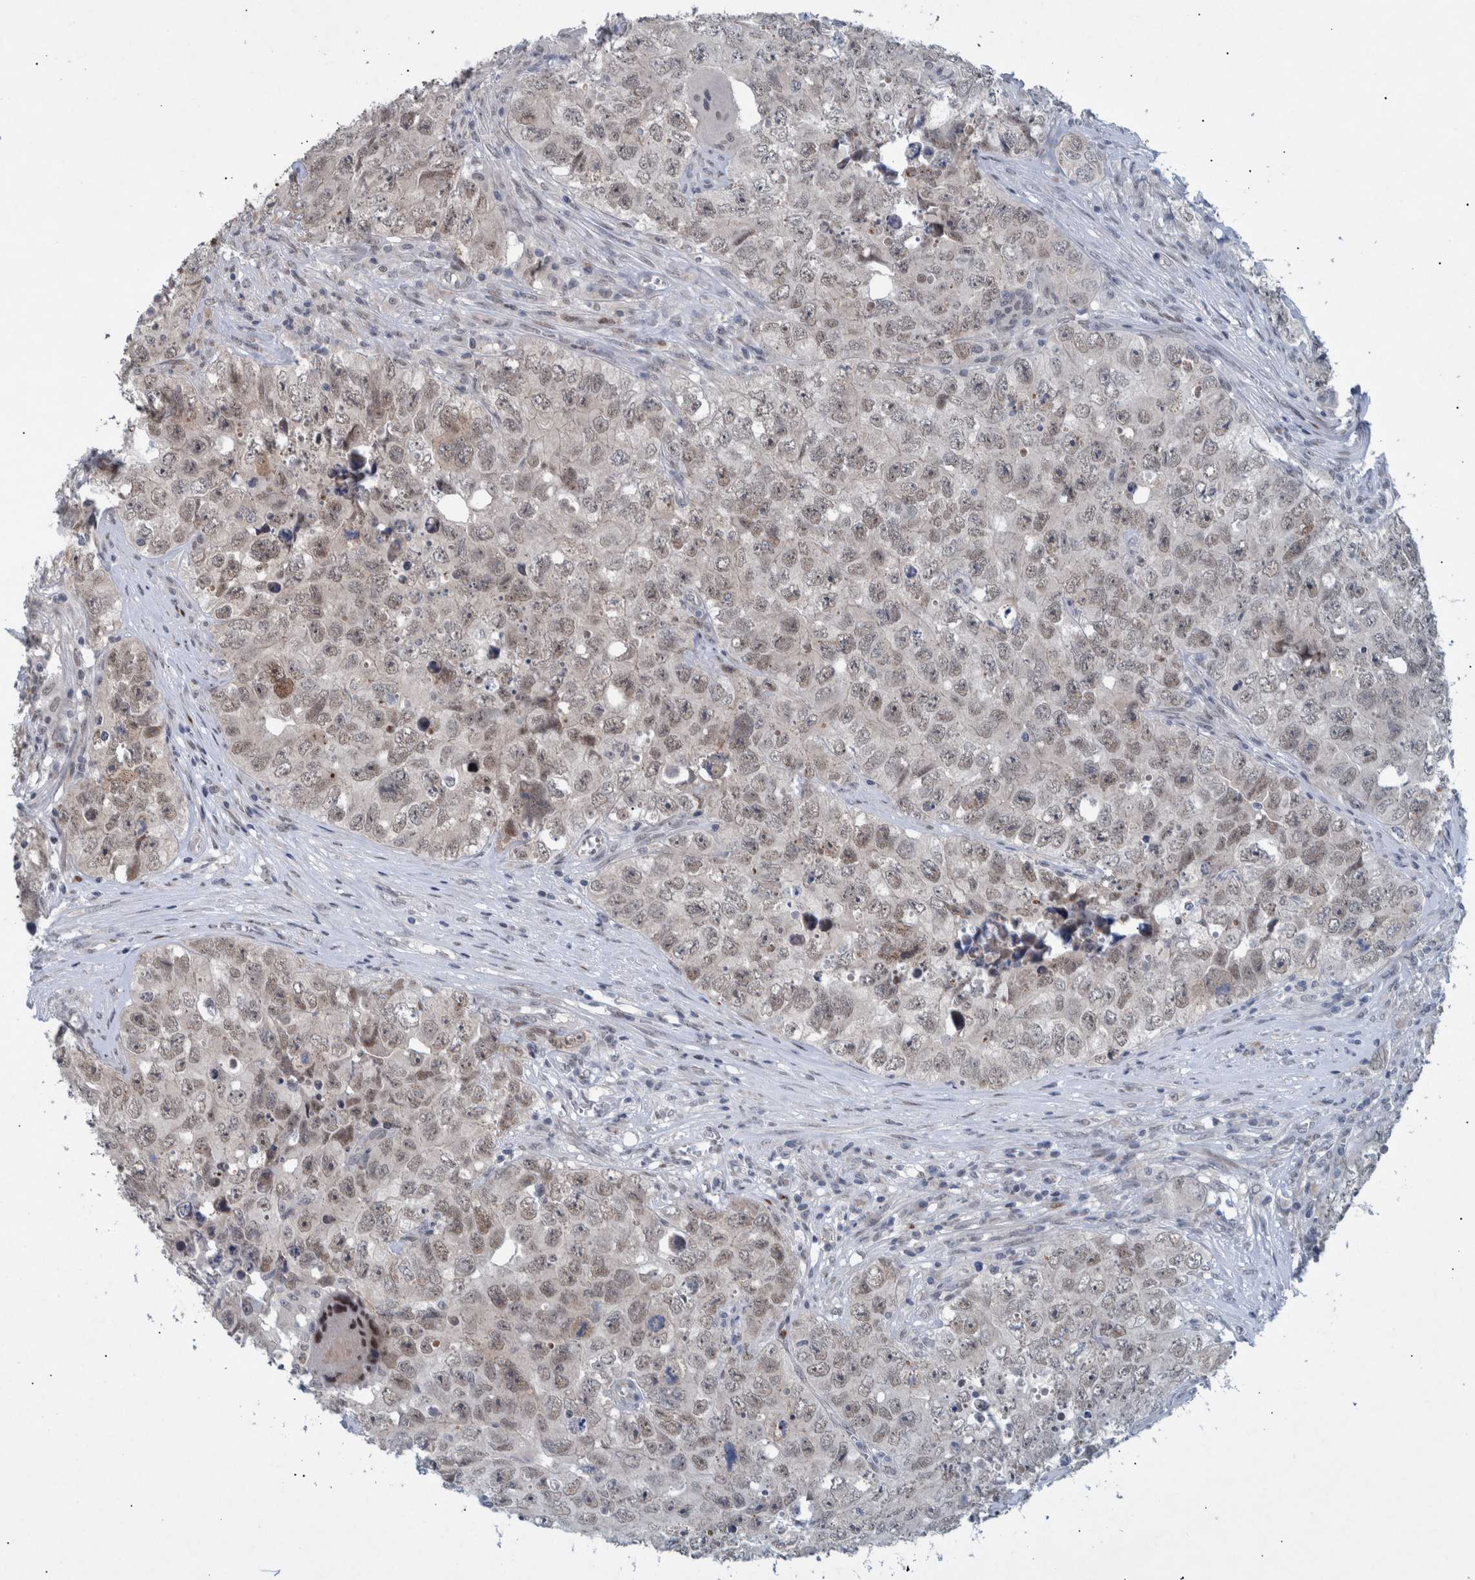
{"staining": {"intensity": "weak", "quantity": ">75%", "location": "nuclear"}, "tissue": "testis cancer", "cell_type": "Tumor cells", "image_type": "cancer", "snomed": [{"axis": "morphology", "description": "Seminoma, NOS"}, {"axis": "morphology", "description": "Carcinoma, Embryonal, NOS"}, {"axis": "topography", "description": "Testis"}], "caption": "Immunohistochemistry of human seminoma (testis) displays low levels of weak nuclear expression in about >75% of tumor cells.", "gene": "ESRP1", "patient": {"sex": "male", "age": 43}}